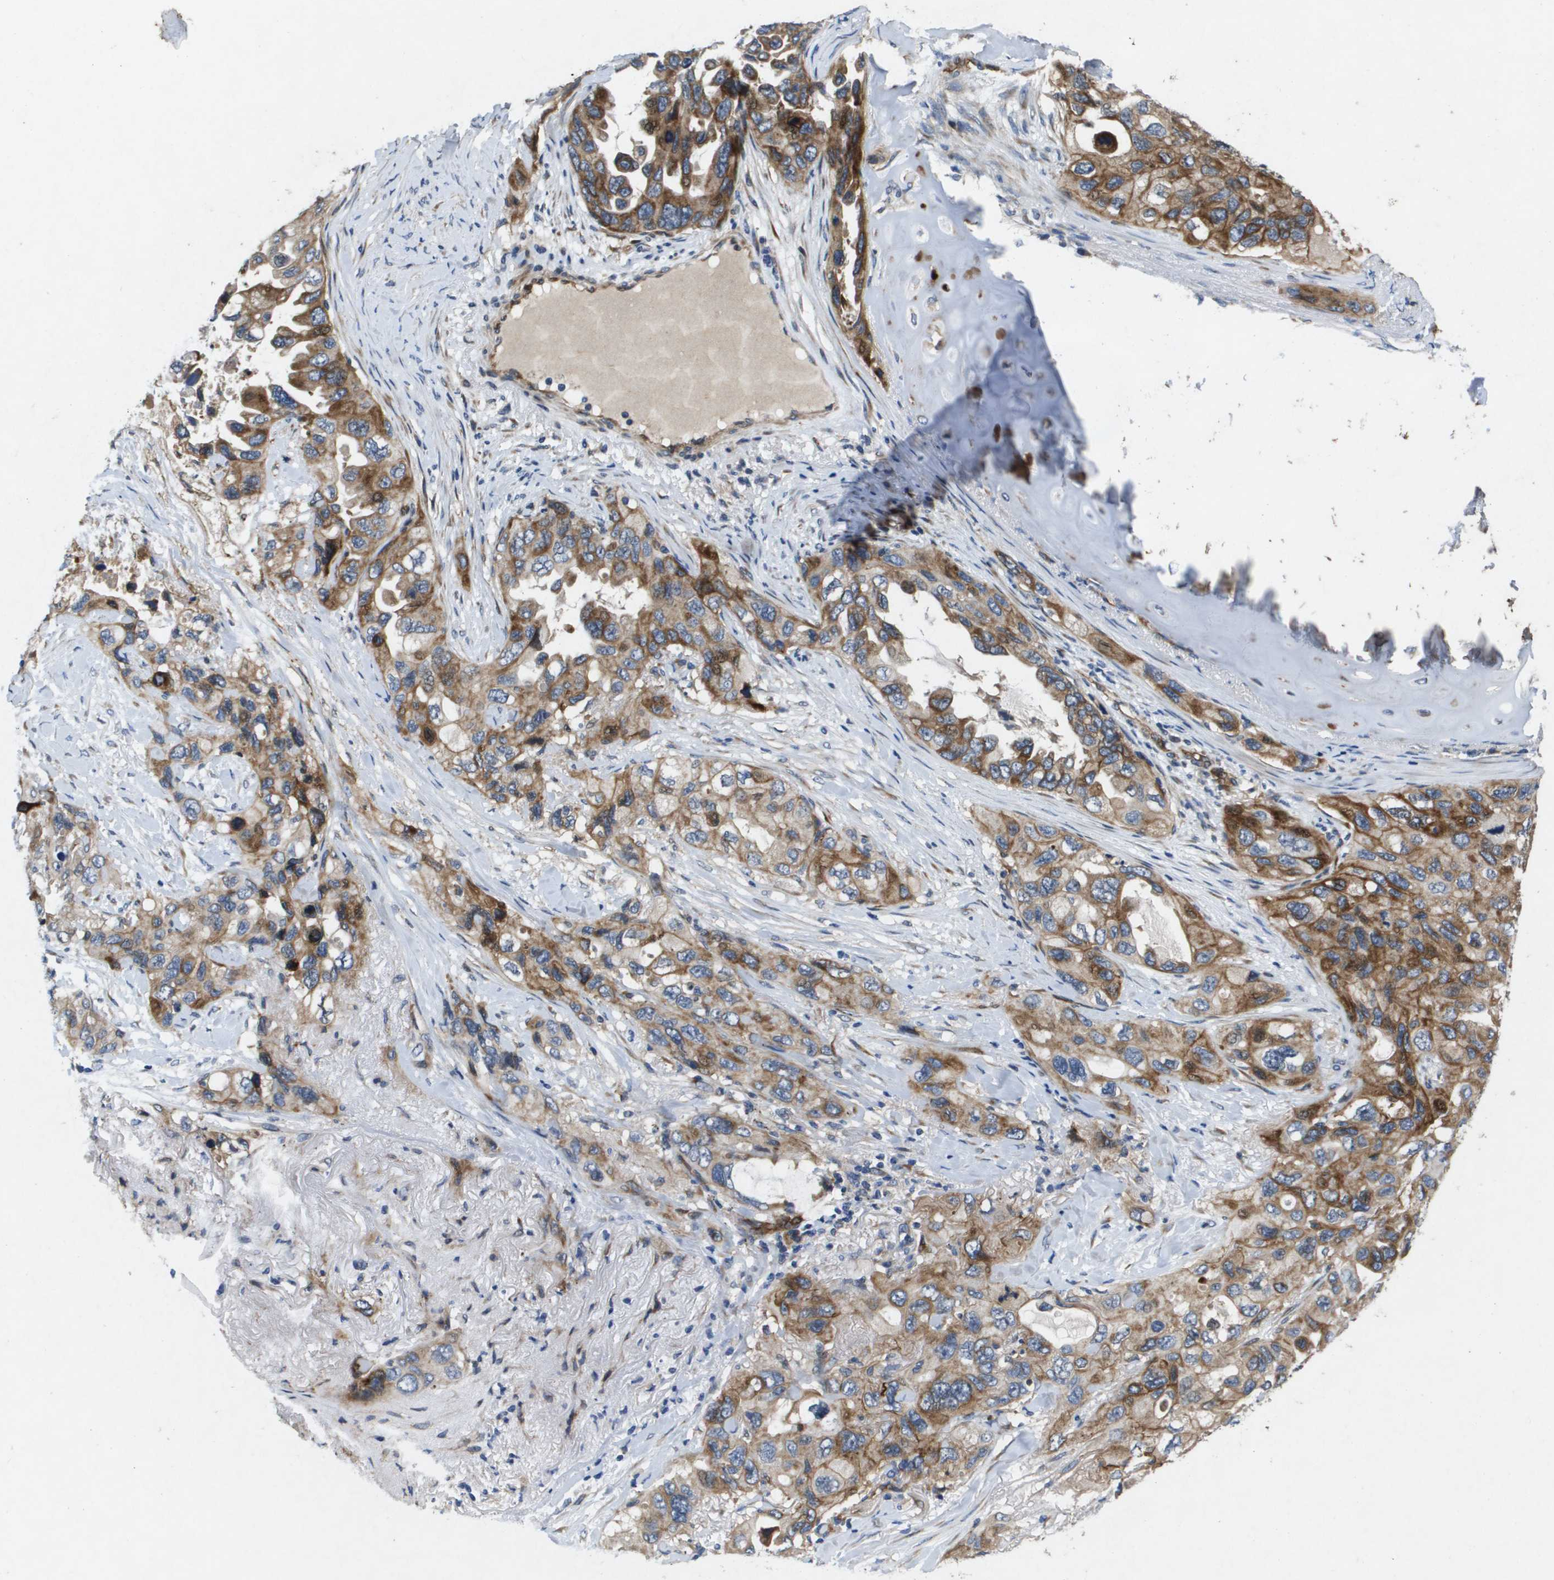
{"staining": {"intensity": "moderate", "quantity": ">75%", "location": "cytoplasmic/membranous"}, "tissue": "lung cancer", "cell_type": "Tumor cells", "image_type": "cancer", "snomed": [{"axis": "morphology", "description": "Squamous cell carcinoma, NOS"}, {"axis": "topography", "description": "Lung"}], "caption": "Immunohistochemical staining of lung cancer (squamous cell carcinoma) displays medium levels of moderate cytoplasmic/membranous expression in about >75% of tumor cells.", "gene": "ENTPD2", "patient": {"sex": "female", "age": 73}}